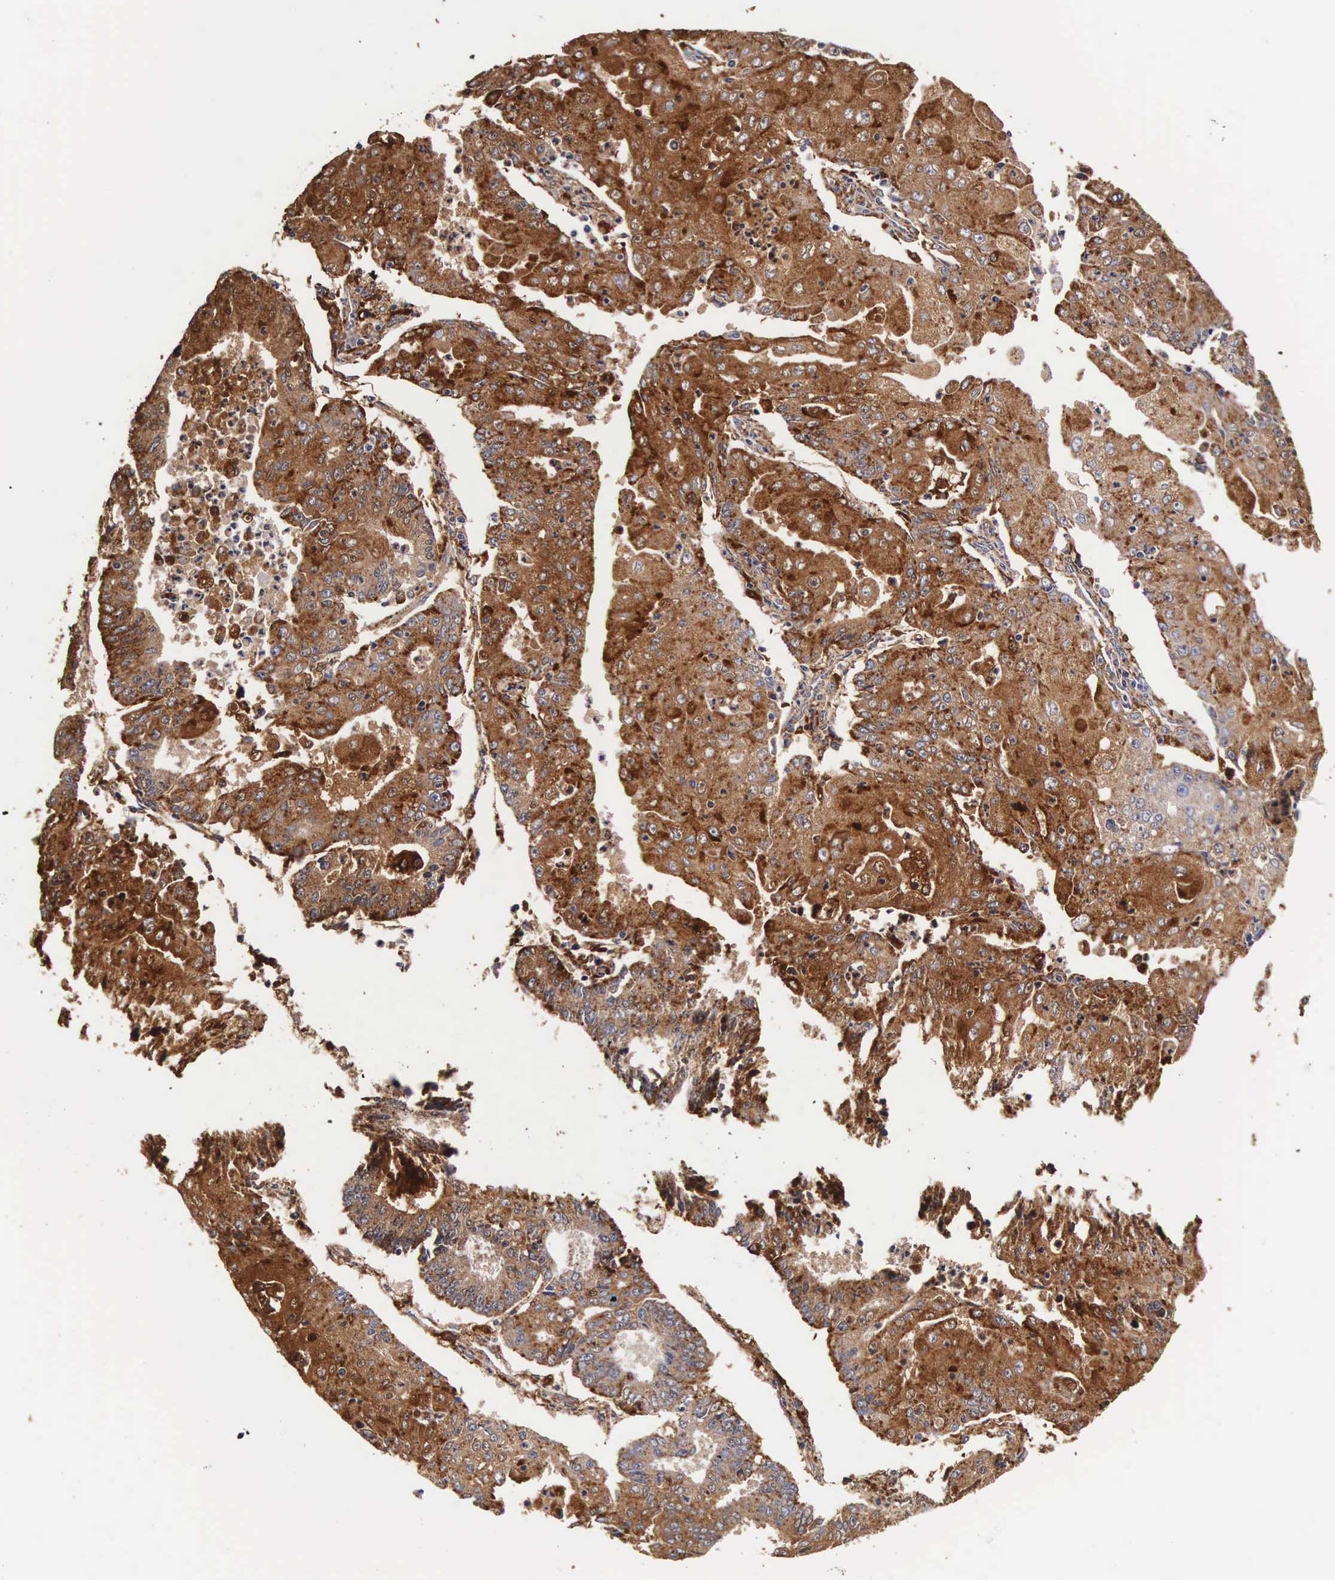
{"staining": {"intensity": "strong", "quantity": ">75%", "location": "cytoplasmic/membranous"}, "tissue": "endometrial cancer", "cell_type": "Tumor cells", "image_type": "cancer", "snomed": [{"axis": "morphology", "description": "Adenocarcinoma, NOS"}, {"axis": "topography", "description": "Endometrium"}], "caption": "Strong cytoplasmic/membranous positivity for a protein is identified in approximately >75% of tumor cells of endometrial adenocarcinoma using IHC.", "gene": "CTSB", "patient": {"sex": "female", "age": 56}}